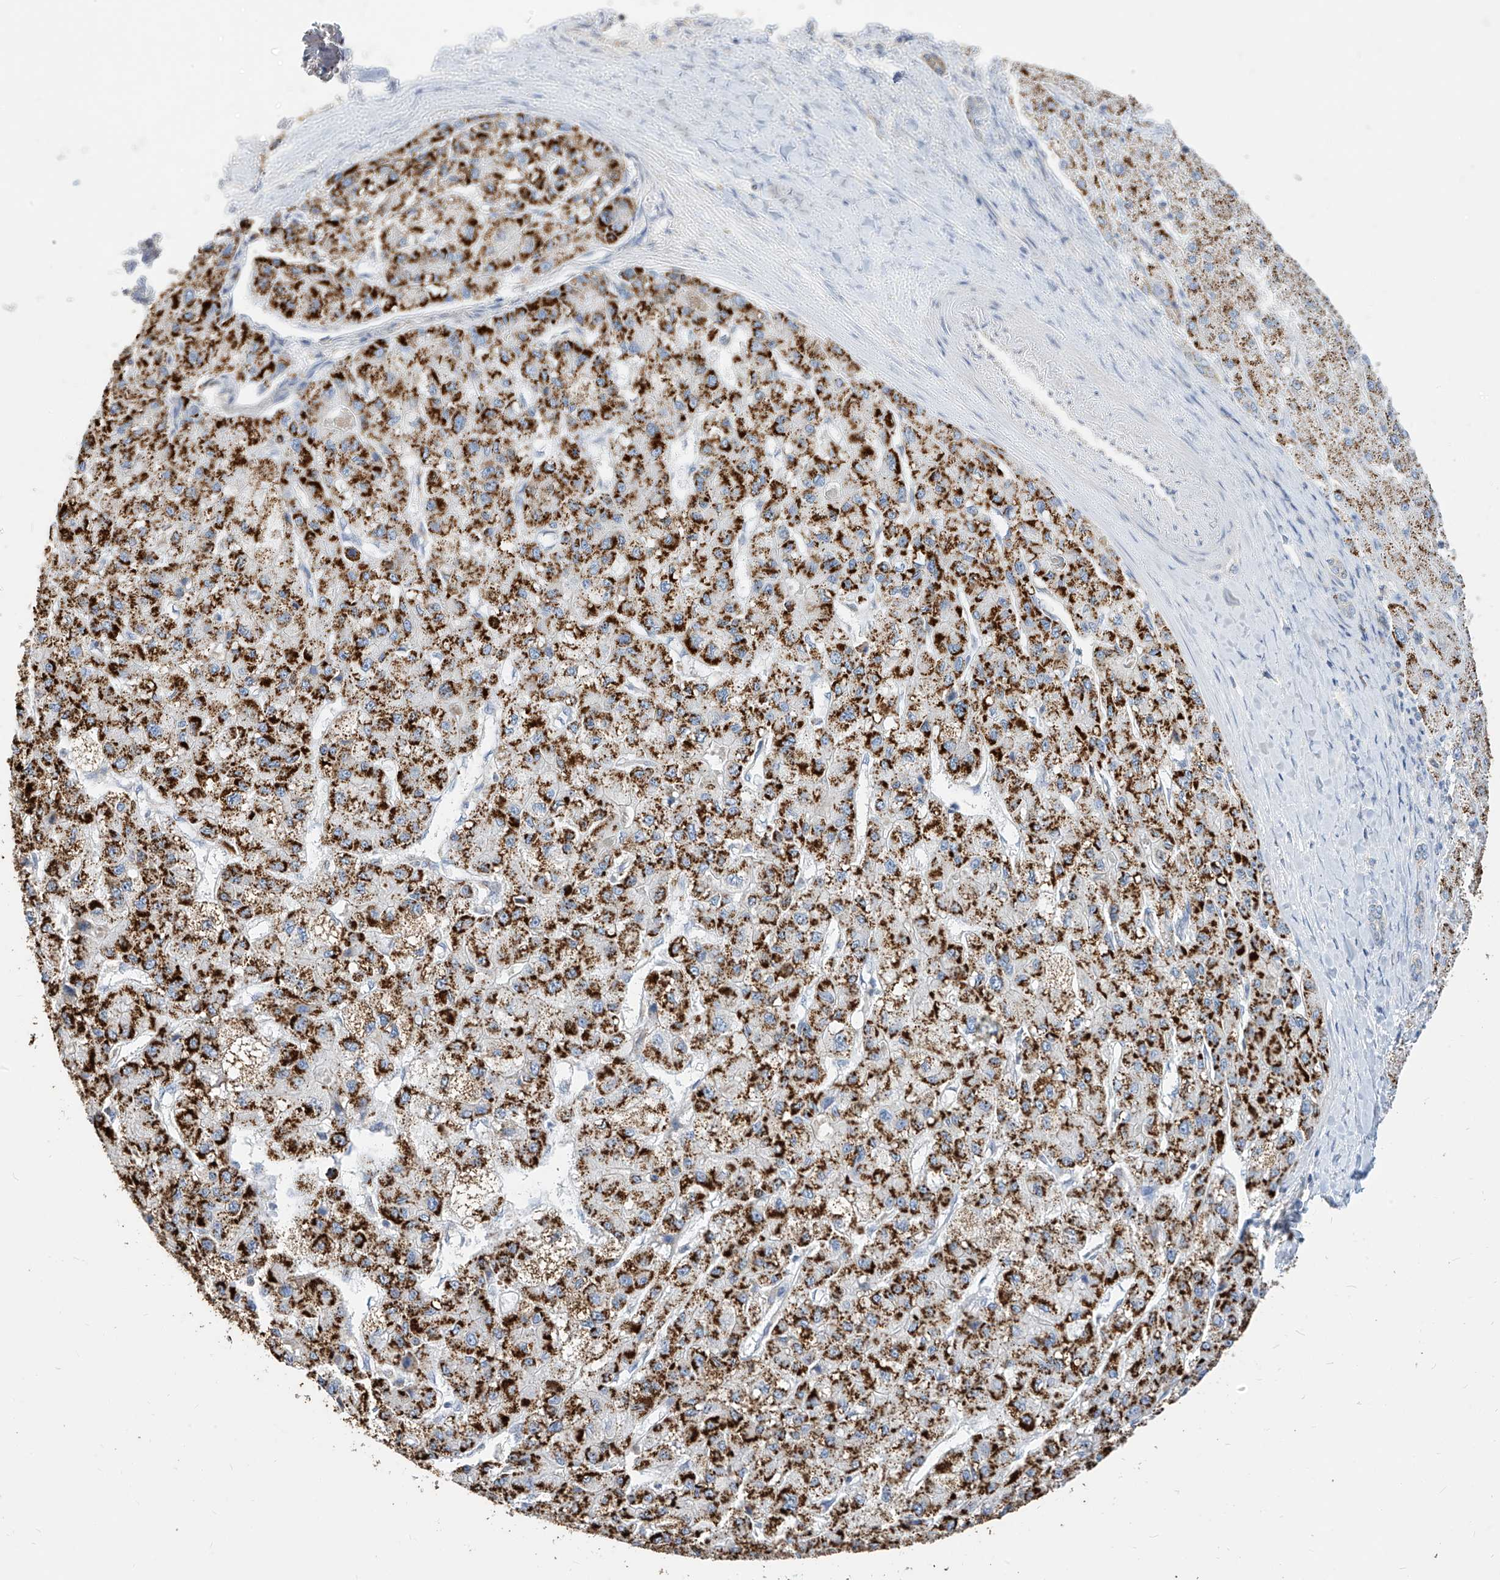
{"staining": {"intensity": "strong", "quantity": ">75%", "location": "cytoplasmic/membranous"}, "tissue": "liver cancer", "cell_type": "Tumor cells", "image_type": "cancer", "snomed": [{"axis": "morphology", "description": "Carcinoma, Hepatocellular, NOS"}, {"axis": "topography", "description": "Liver"}], "caption": "Liver cancer (hepatocellular carcinoma) stained for a protein shows strong cytoplasmic/membranous positivity in tumor cells.", "gene": "RASA2", "patient": {"sex": "male", "age": 80}}